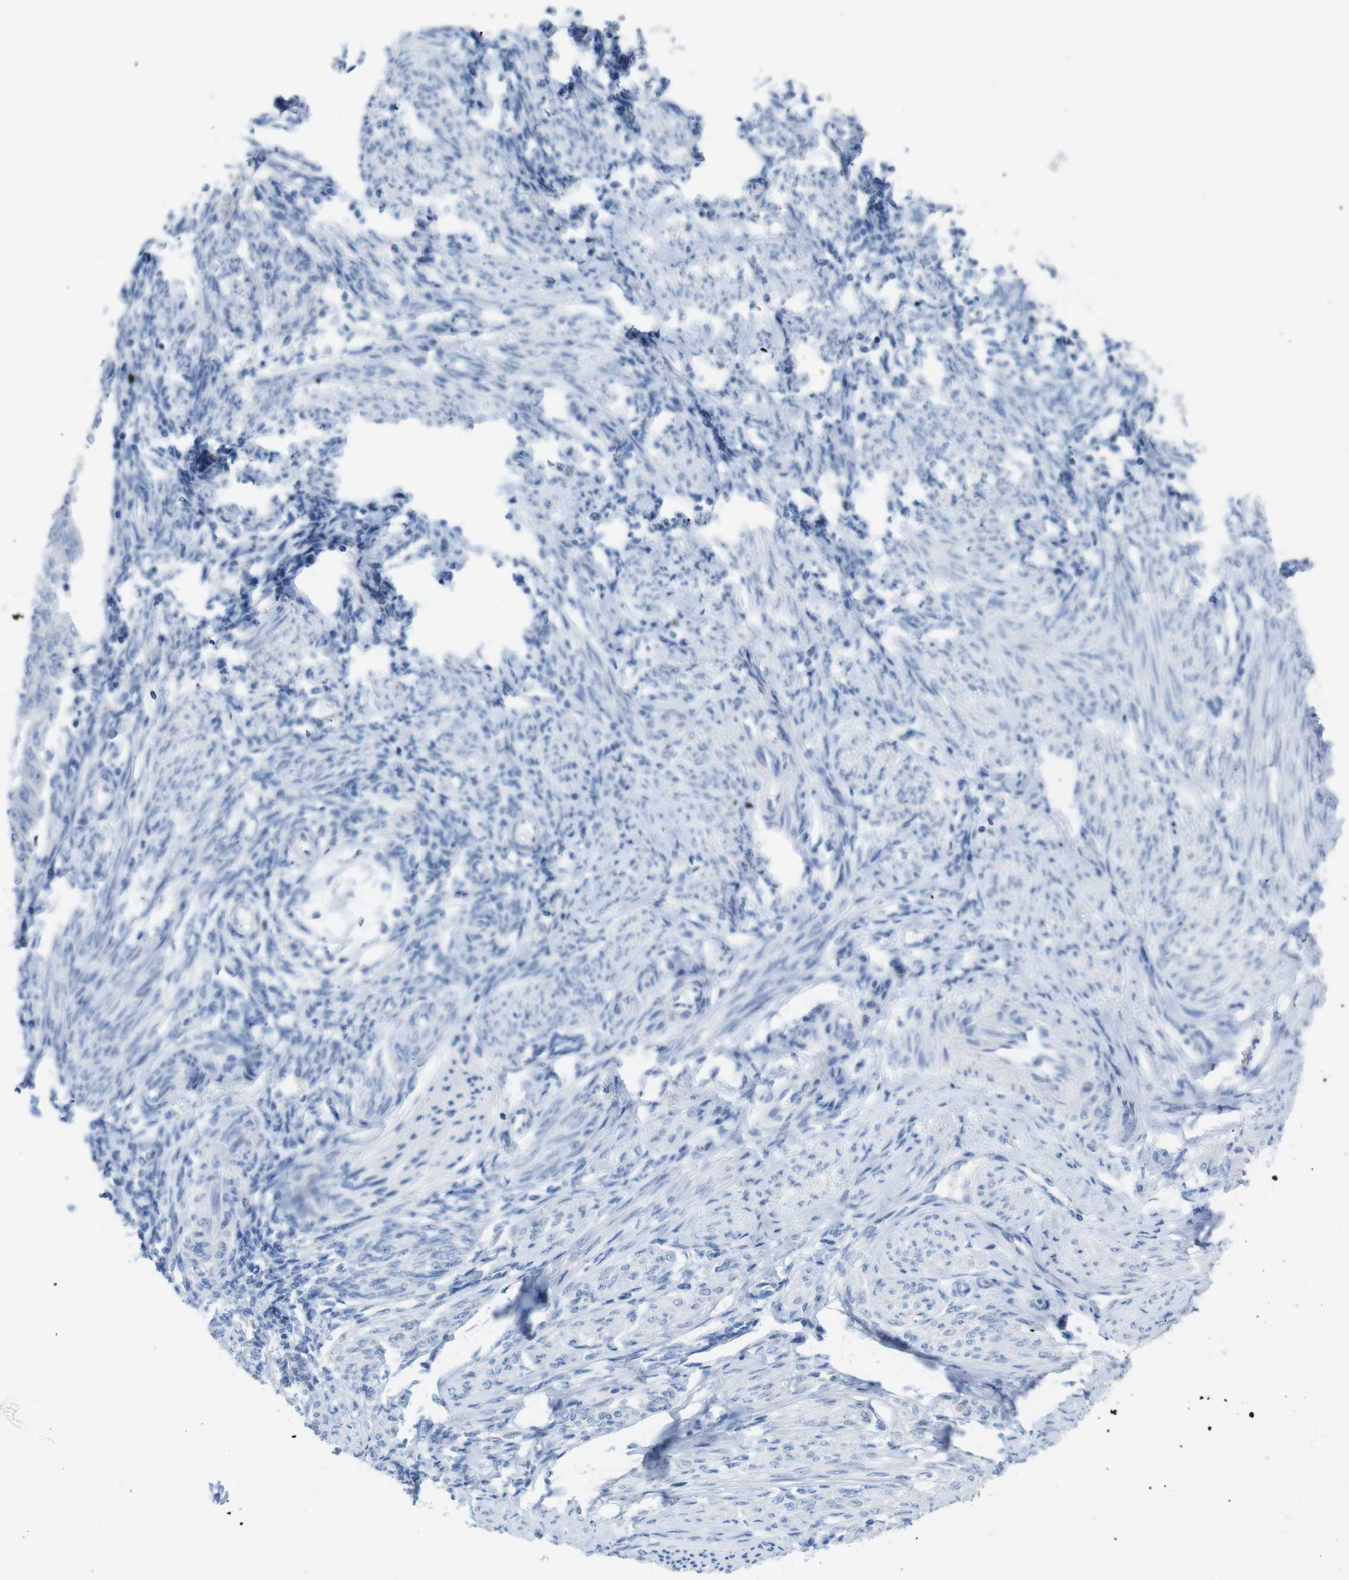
{"staining": {"intensity": "negative", "quantity": "none", "location": "none"}, "tissue": "endometrial cancer", "cell_type": "Tumor cells", "image_type": "cancer", "snomed": [{"axis": "morphology", "description": "Adenocarcinoma, NOS"}, {"axis": "topography", "description": "Endometrium"}], "caption": "Immunohistochemical staining of endometrial cancer shows no significant staining in tumor cells. (Immunohistochemistry (ihc), brightfield microscopy, high magnification).", "gene": "LAG3", "patient": {"sex": "female", "age": 32}}